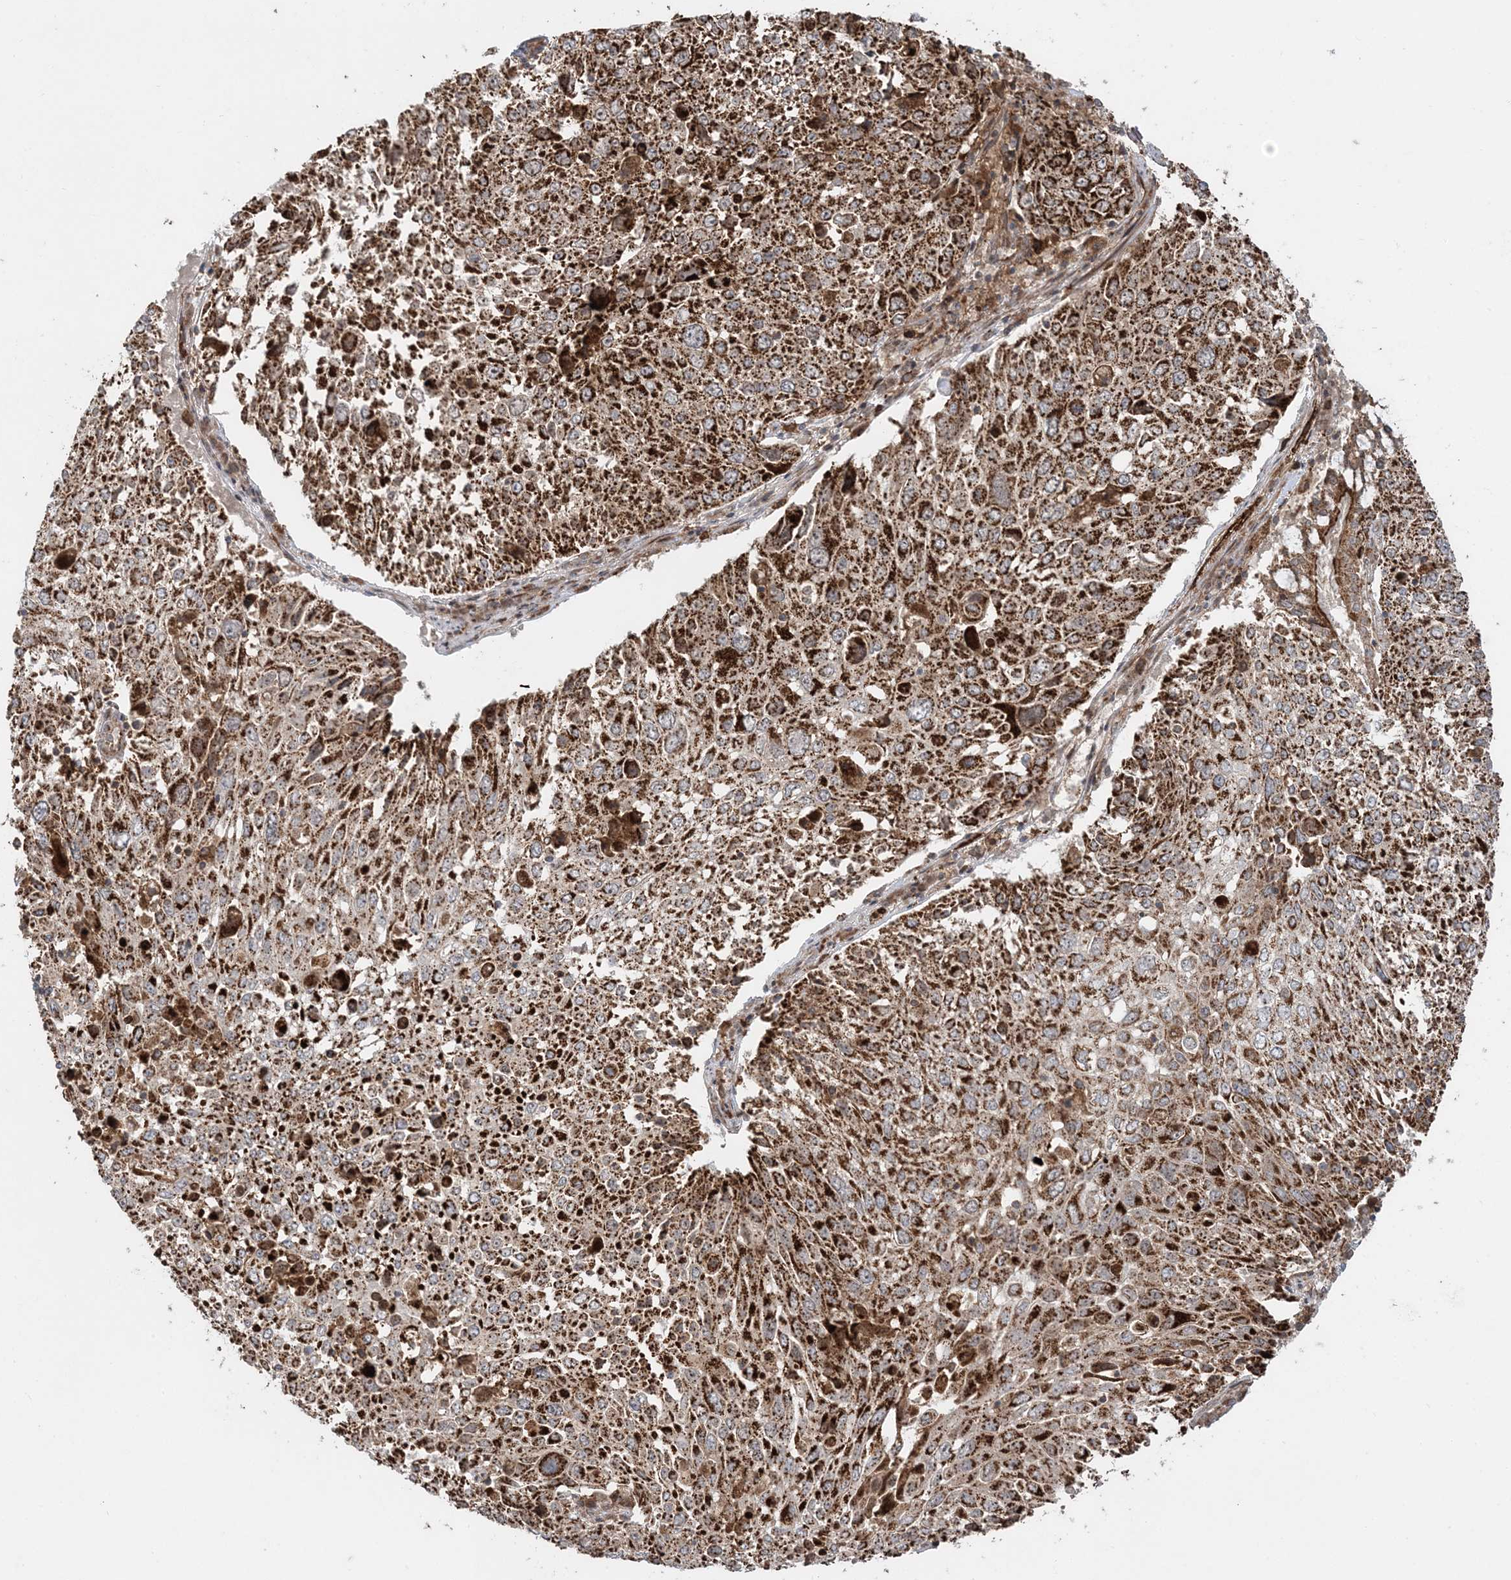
{"staining": {"intensity": "strong", "quantity": ">75%", "location": "cytoplasmic/membranous"}, "tissue": "lung cancer", "cell_type": "Tumor cells", "image_type": "cancer", "snomed": [{"axis": "morphology", "description": "Squamous cell carcinoma, NOS"}, {"axis": "topography", "description": "Lung"}], "caption": "Immunohistochemistry (IHC) histopathology image of neoplastic tissue: lung cancer stained using immunohistochemistry (IHC) displays high levels of strong protein expression localized specifically in the cytoplasmic/membranous of tumor cells, appearing as a cytoplasmic/membranous brown color.", "gene": "LRPPRC", "patient": {"sex": "male", "age": 65}}